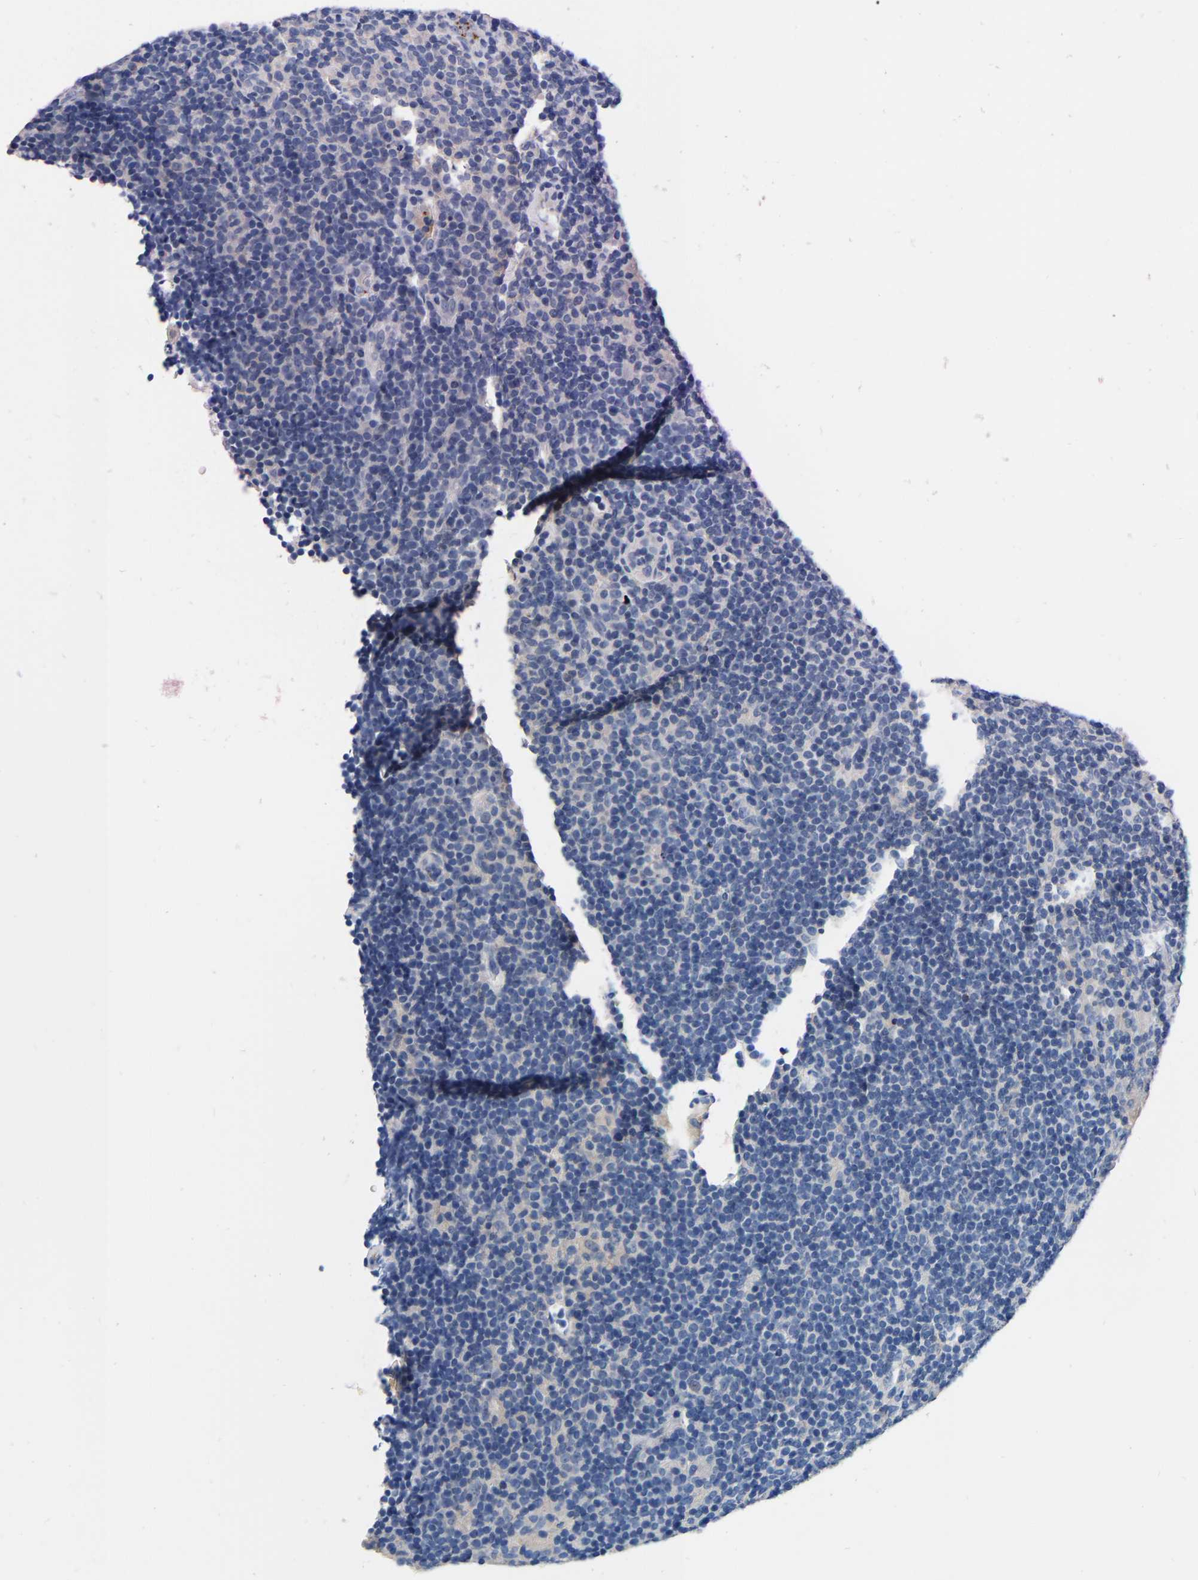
{"staining": {"intensity": "weak", "quantity": "<25%", "location": "cytoplasmic/membranous"}, "tissue": "lymphoma", "cell_type": "Tumor cells", "image_type": "cancer", "snomed": [{"axis": "morphology", "description": "Hodgkin's disease, NOS"}, {"axis": "topography", "description": "Lymph node"}], "caption": "Immunohistochemistry (IHC) photomicrograph of lymphoma stained for a protein (brown), which exhibits no positivity in tumor cells.", "gene": "RAB27B", "patient": {"sex": "female", "age": 57}}